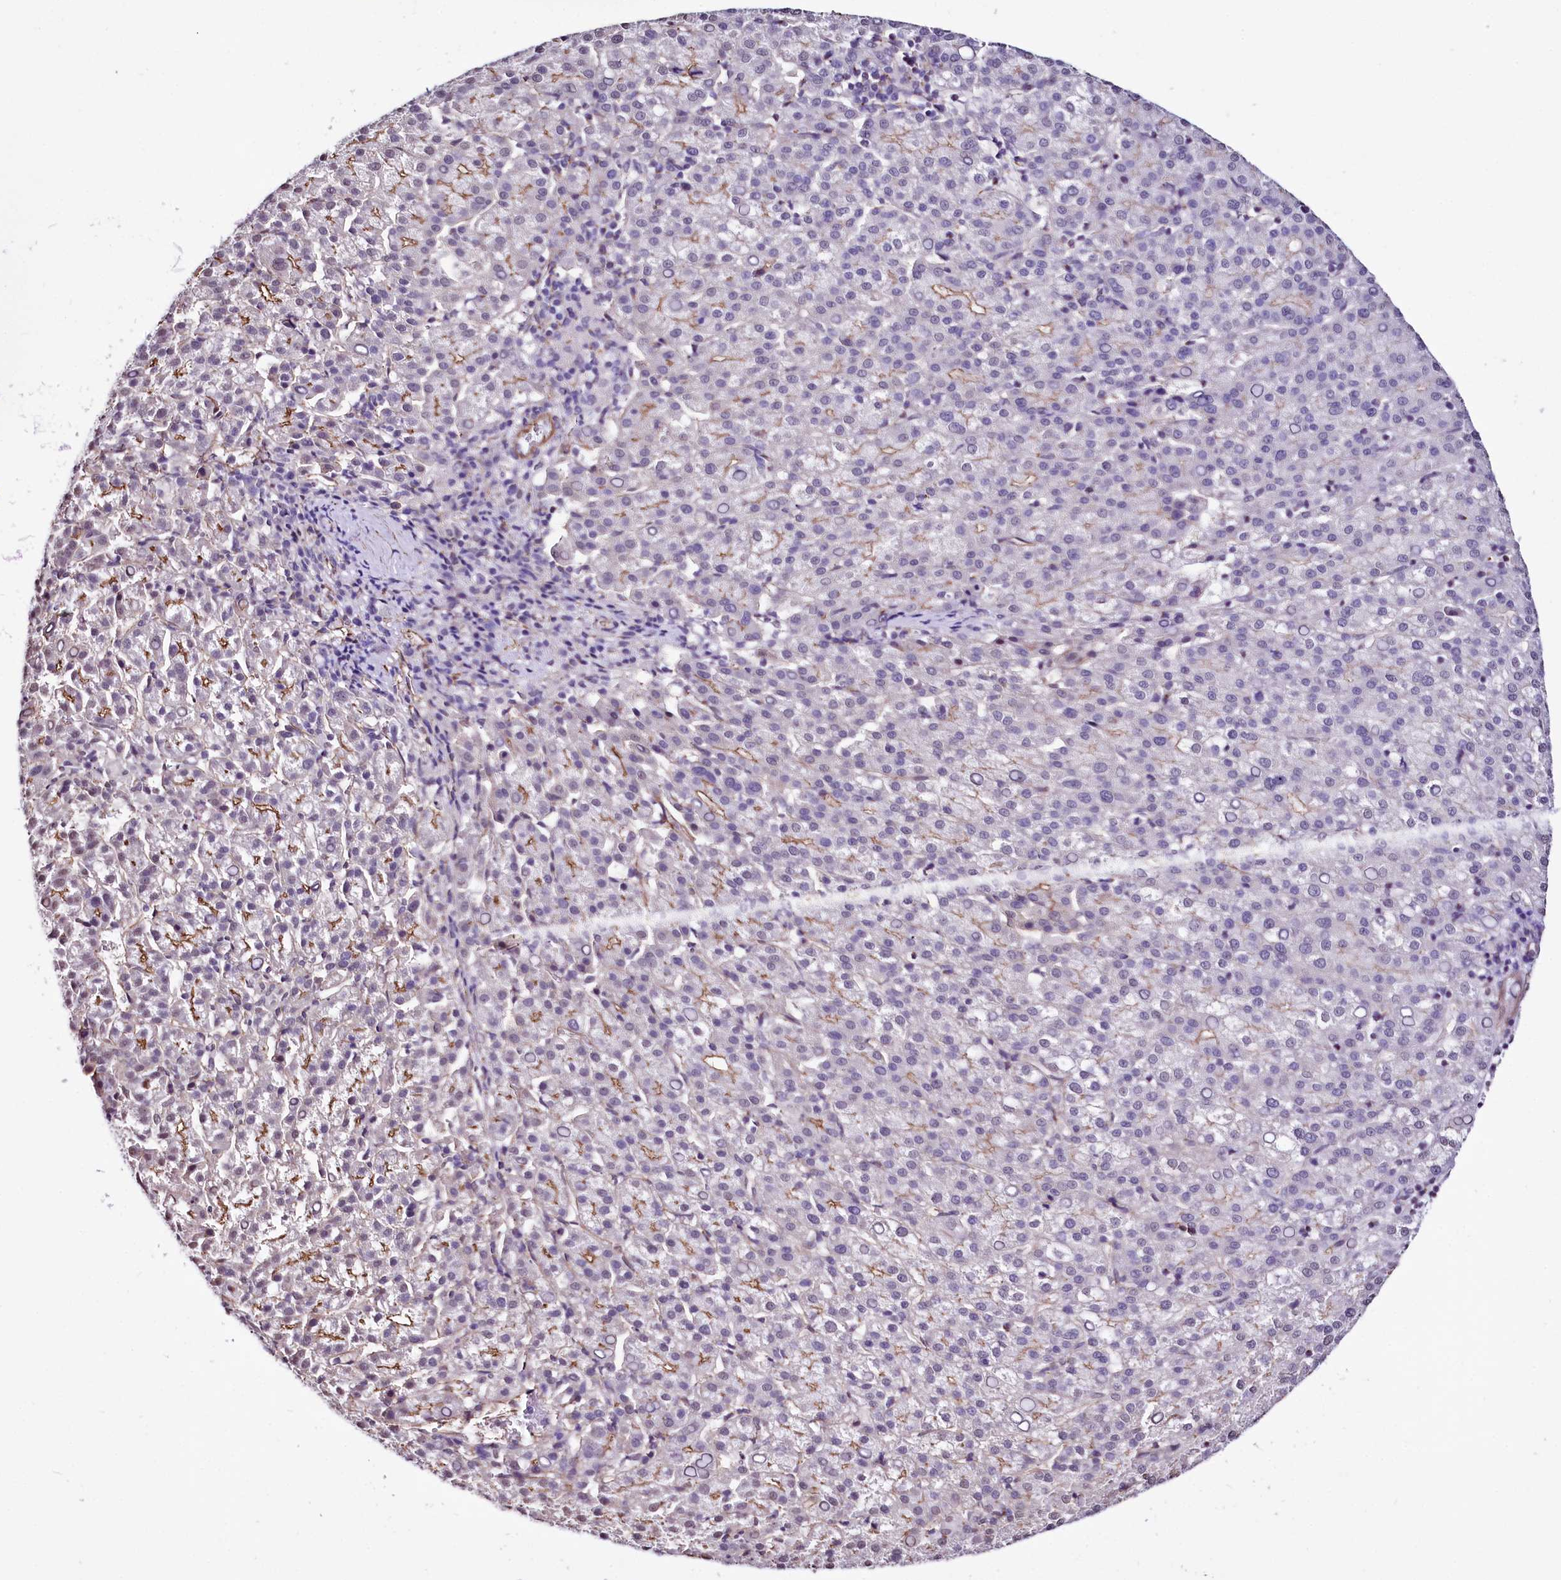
{"staining": {"intensity": "moderate", "quantity": "<25%", "location": "cytoplasmic/membranous"}, "tissue": "liver cancer", "cell_type": "Tumor cells", "image_type": "cancer", "snomed": [{"axis": "morphology", "description": "Carcinoma, Hepatocellular, NOS"}, {"axis": "topography", "description": "Liver"}], "caption": "Brown immunohistochemical staining in liver hepatocellular carcinoma demonstrates moderate cytoplasmic/membranous expression in approximately <25% of tumor cells.", "gene": "ST7", "patient": {"sex": "female", "age": 58}}